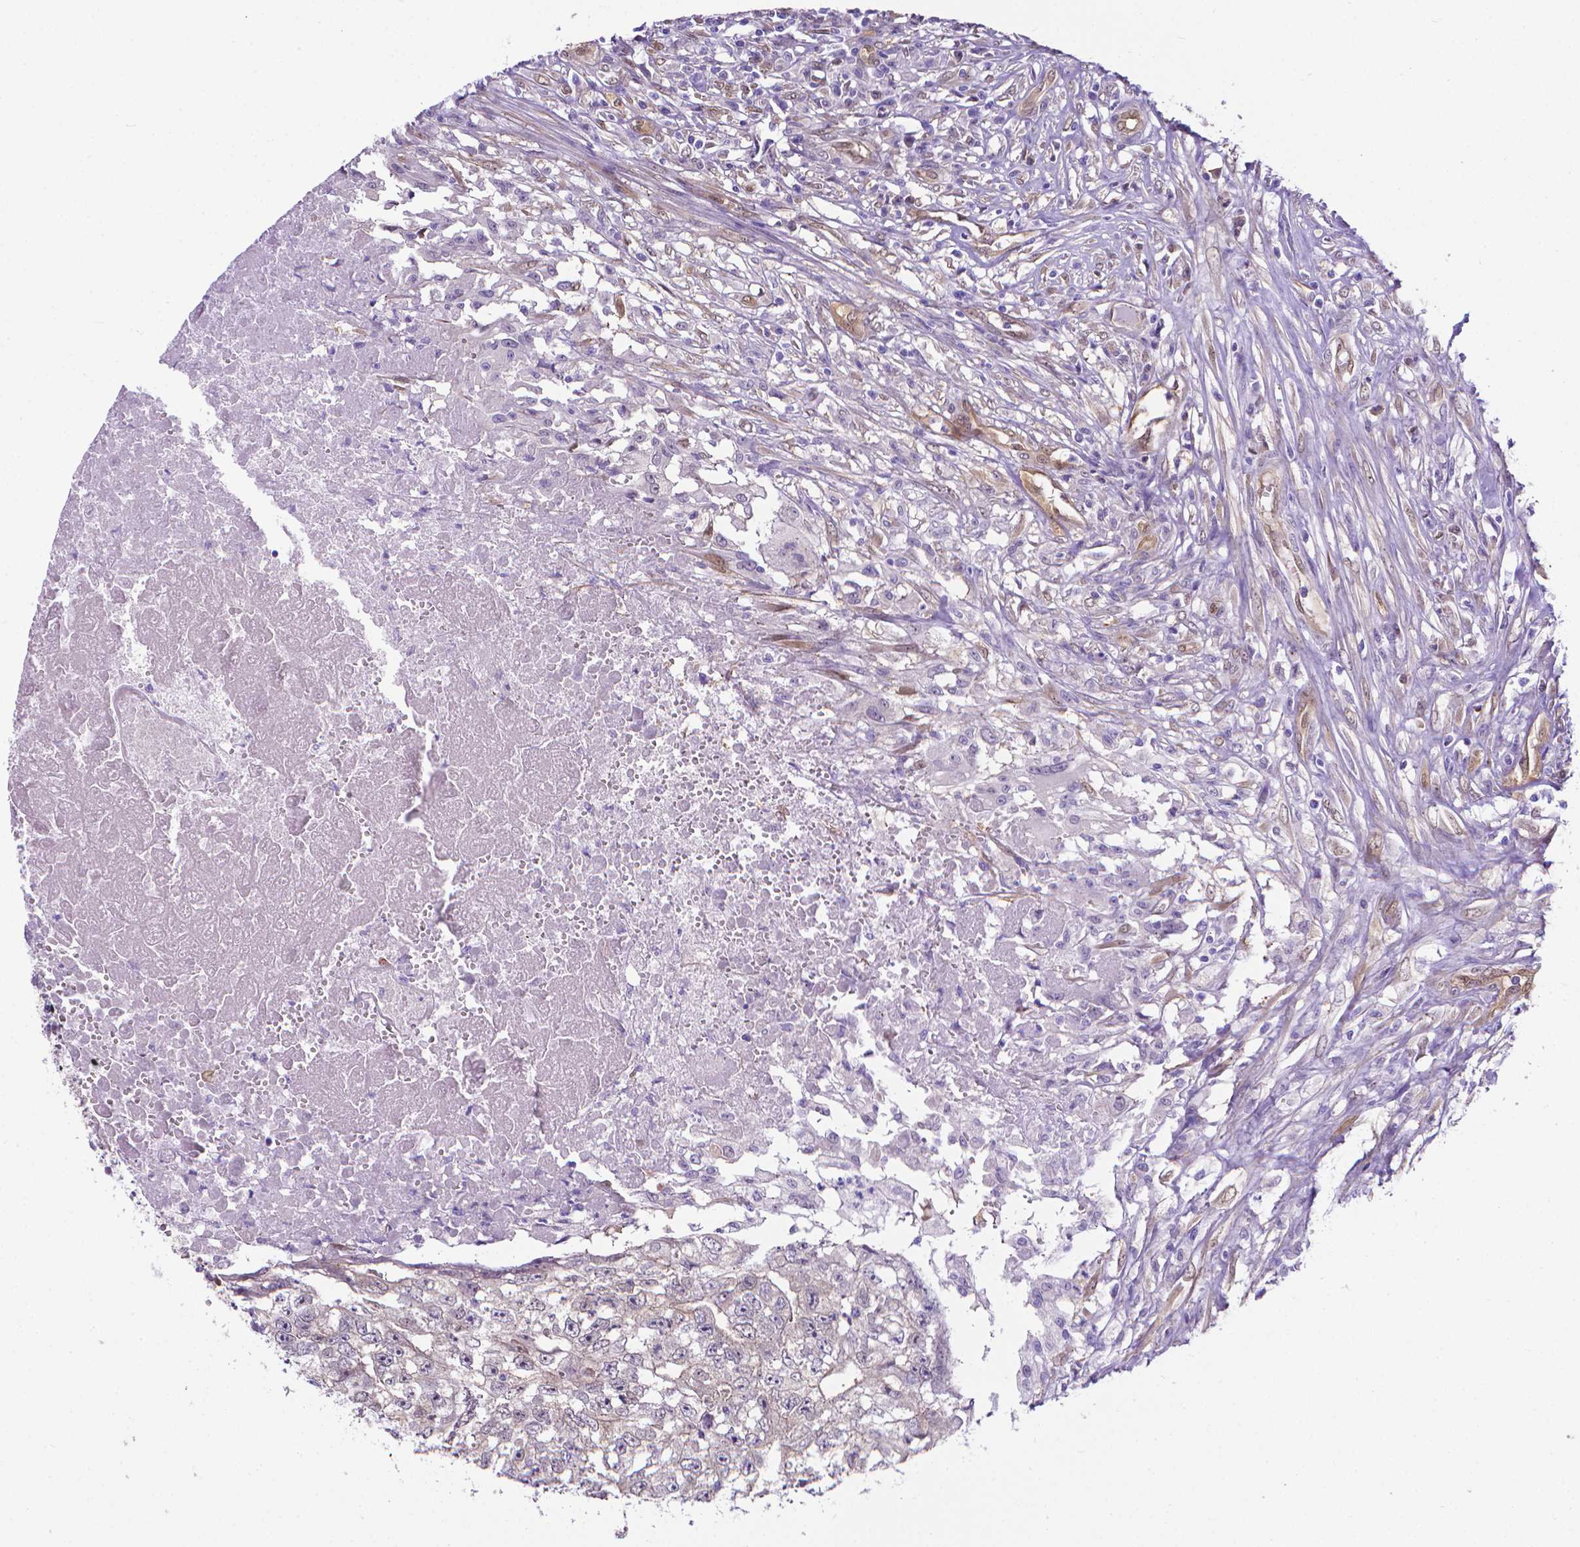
{"staining": {"intensity": "negative", "quantity": "none", "location": "none"}, "tissue": "testis cancer", "cell_type": "Tumor cells", "image_type": "cancer", "snomed": [{"axis": "morphology", "description": "Carcinoma, Embryonal, NOS"}, {"axis": "morphology", "description": "Teratoma, malignant, NOS"}, {"axis": "topography", "description": "Testis"}], "caption": "Tumor cells show no significant positivity in testis cancer (teratoma (malignant)).", "gene": "CLIC4", "patient": {"sex": "male", "age": 24}}